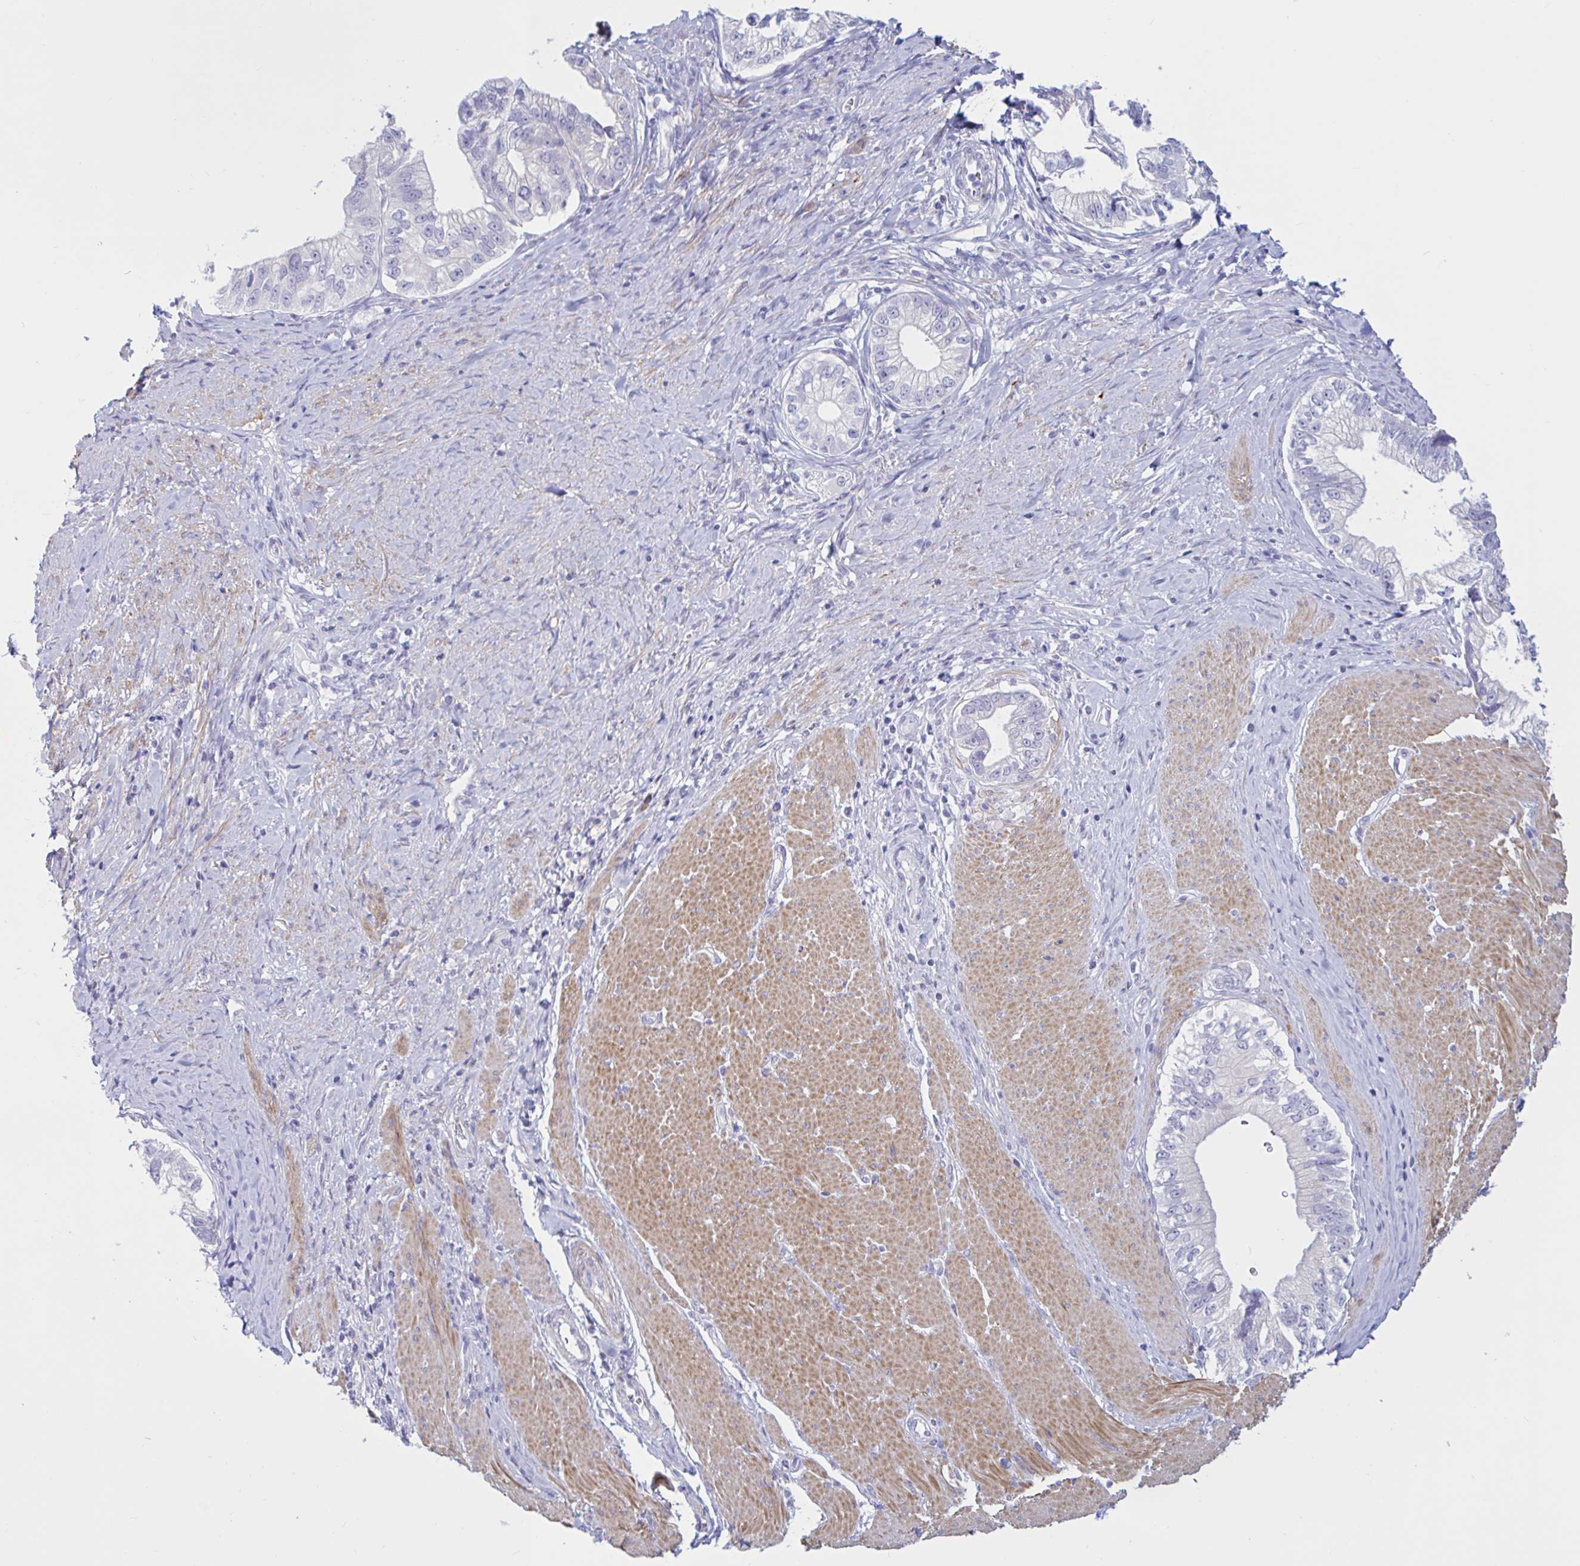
{"staining": {"intensity": "negative", "quantity": "none", "location": "none"}, "tissue": "pancreatic cancer", "cell_type": "Tumor cells", "image_type": "cancer", "snomed": [{"axis": "morphology", "description": "Adenocarcinoma, NOS"}, {"axis": "topography", "description": "Pancreas"}], "caption": "Tumor cells are negative for protein expression in human pancreatic cancer (adenocarcinoma).", "gene": "NBPF3", "patient": {"sex": "male", "age": 70}}